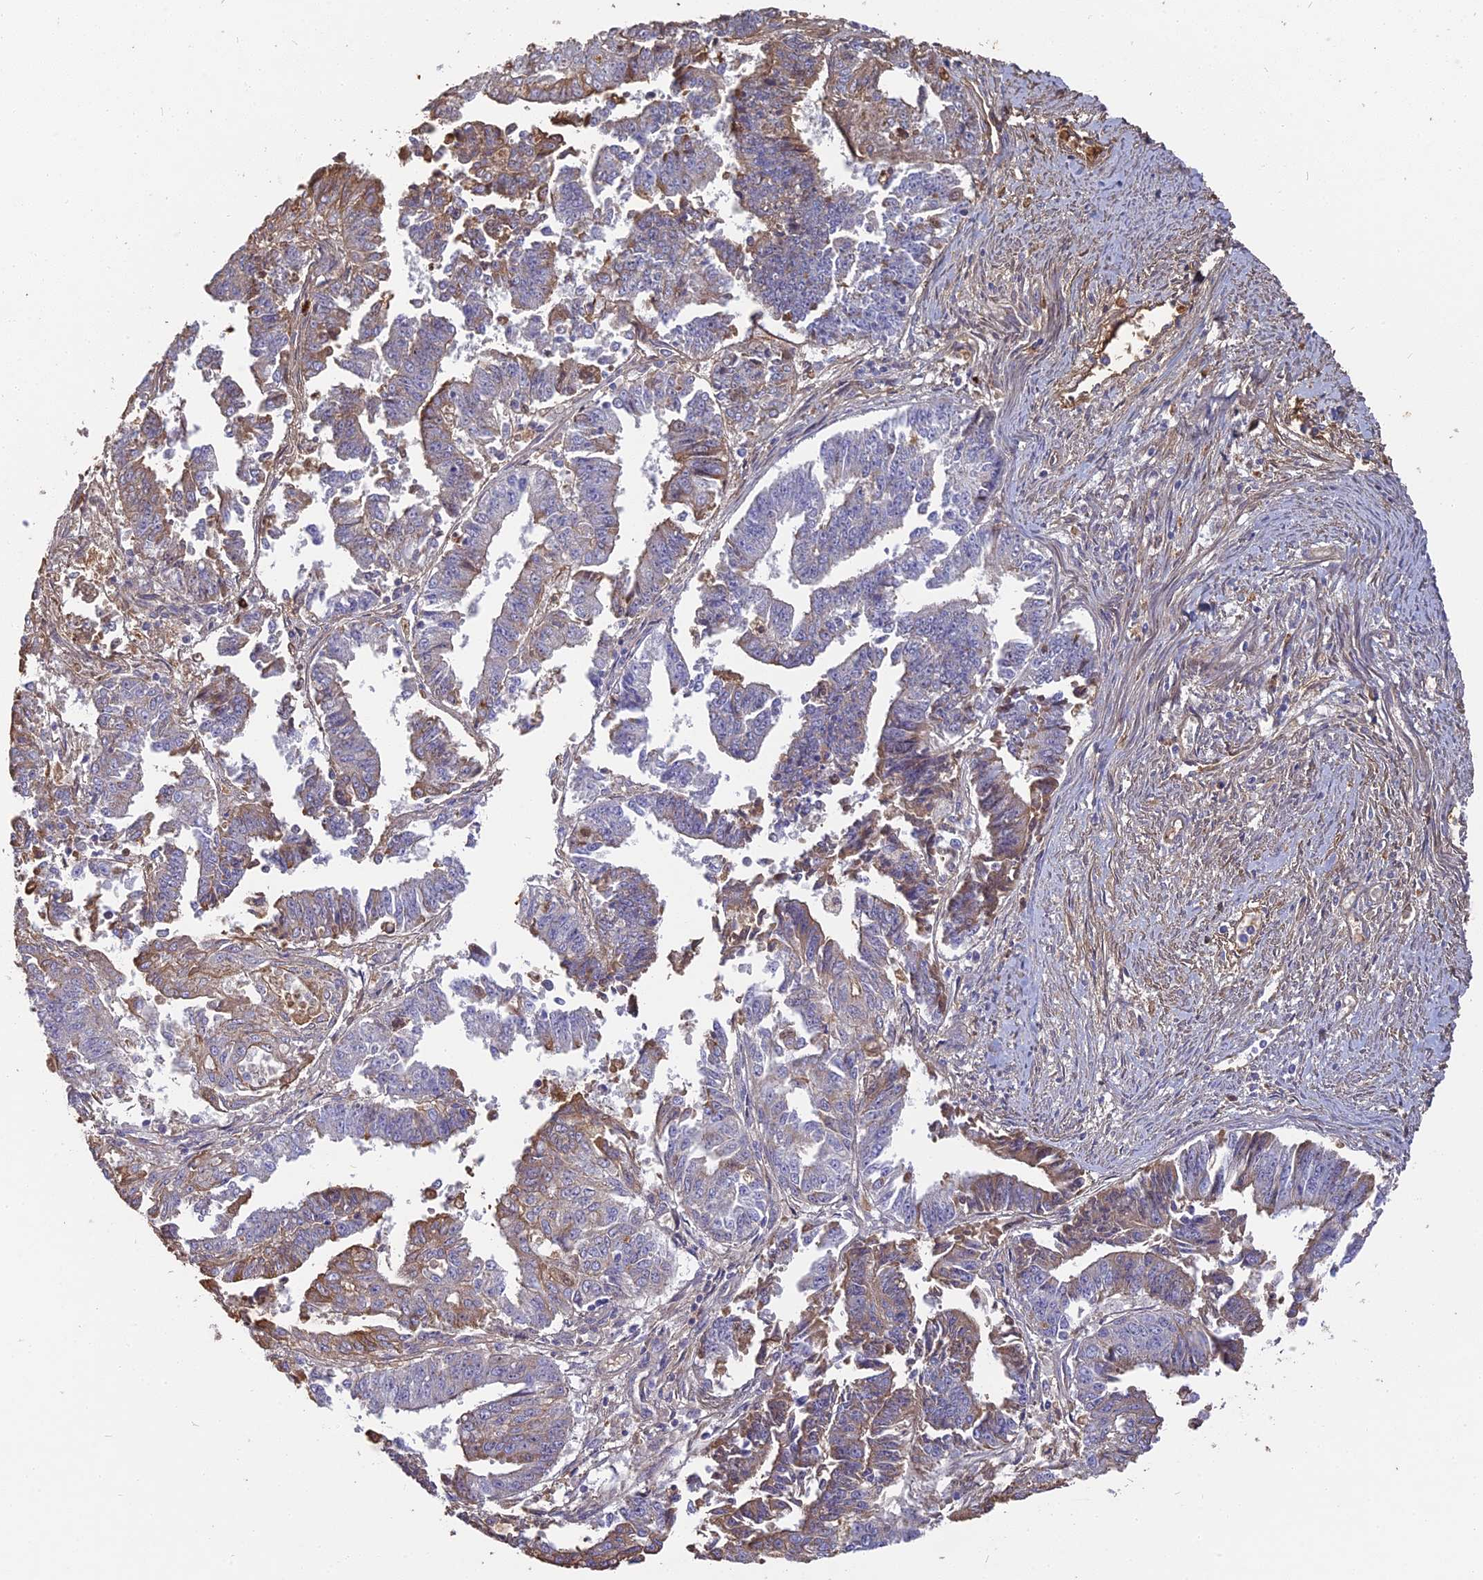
{"staining": {"intensity": "moderate", "quantity": "25%-75%", "location": "cytoplasmic/membranous"}, "tissue": "endometrial cancer", "cell_type": "Tumor cells", "image_type": "cancer", "snomed": [{"axis": "morphology", "description": "Adenocarcinoma, NOS"}, {"axis": "topography", "description": "Endometrium"}], "caption": "Tumor cells demonstrate moderate cytoplasmic/membranous staining in approximately 25%-75% of cells in adenocarcinoma (endometrial). (DAB (3,3'-diaminobenzidine) = brown stain, brightfield microscopy at high magnification).", "gene": "ERMAP", "patient": {"sex": "female", "age": 73}}